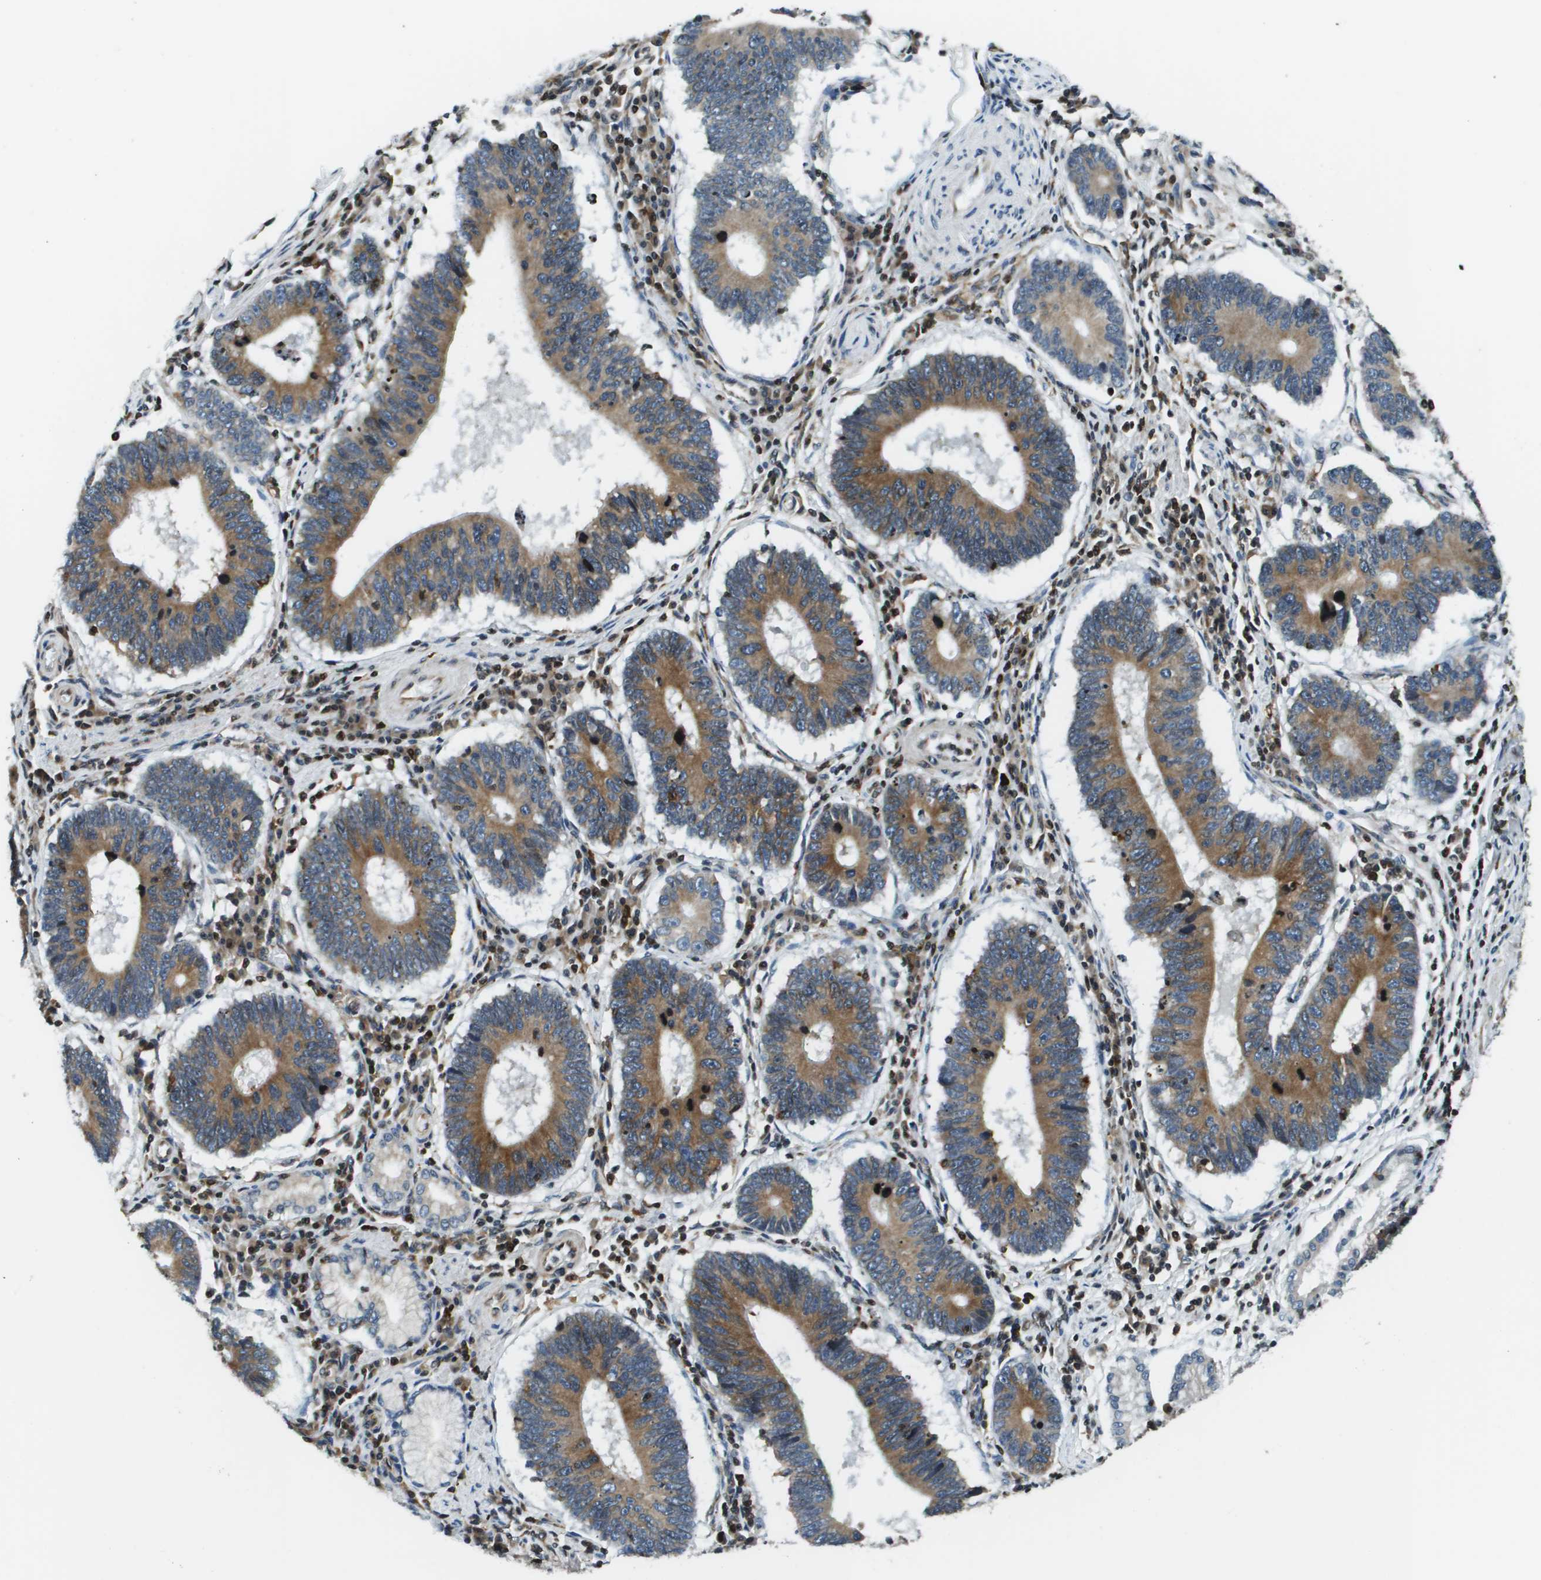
{"staining": {"intensity": "moderate", "quantity": ">75%", "location": "cytoplasmic/membranous"}, "tissue": "stomach cancer", "cell_type": "Tumor cells", "image_type": "cancer", "snomed": [{"axis": "morphology", "description": "Adenocarcinoma, NOS"}, {"axis": "topography", "description": "Stomach"}], "caption": "Protein expression analysis of human stomach cancer reveals moderate cytoplasmic/membranous staining in about >75% of tumor cells. Nuclei are stained in blue.", "gene": "ESYT1", "patient": {"sex": "male", "age": 59}}